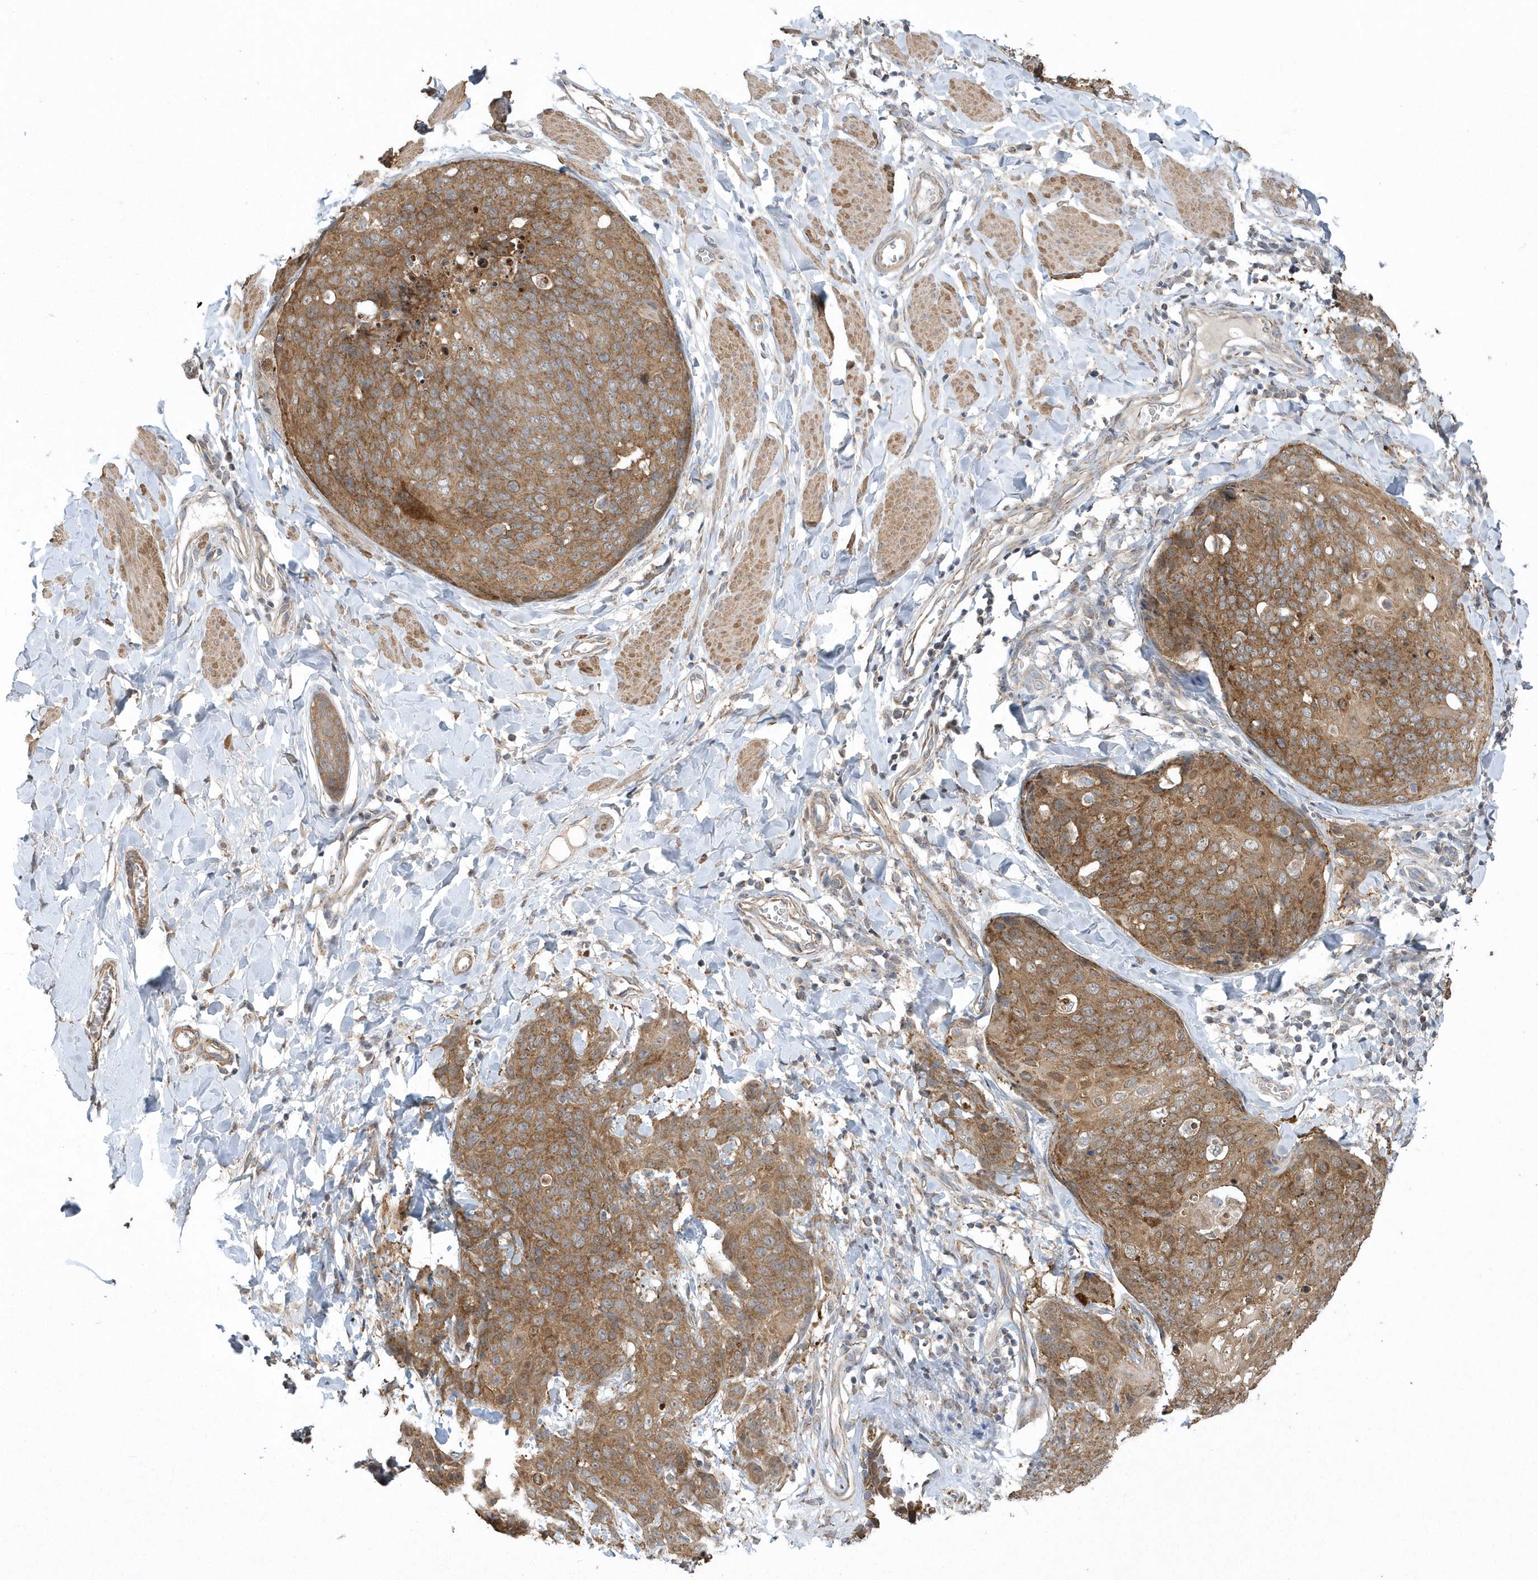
{"staining": {"intensity": "moderate", "quantity": ">75%", "location": "cytoplasmic/membranous"}, "tissue": "skin cancer", "cell_type": "Tumor cells", "image_type": "cancer", "snomed": [{"axis": "morphology", "description": "Squamous cell carcinoma, NOS"}, {"axis": "topography", "description": "Skin"}, {"axis": "topography", "description": "Vulva"}], "caption": "Skin squamous cell carcinoma tissue reveals moderate cytoplasmic/membranous expression in approximately >75% of tumor cells", "gene": "SLX9", "patient": {"sex": "female", "age": 85}}